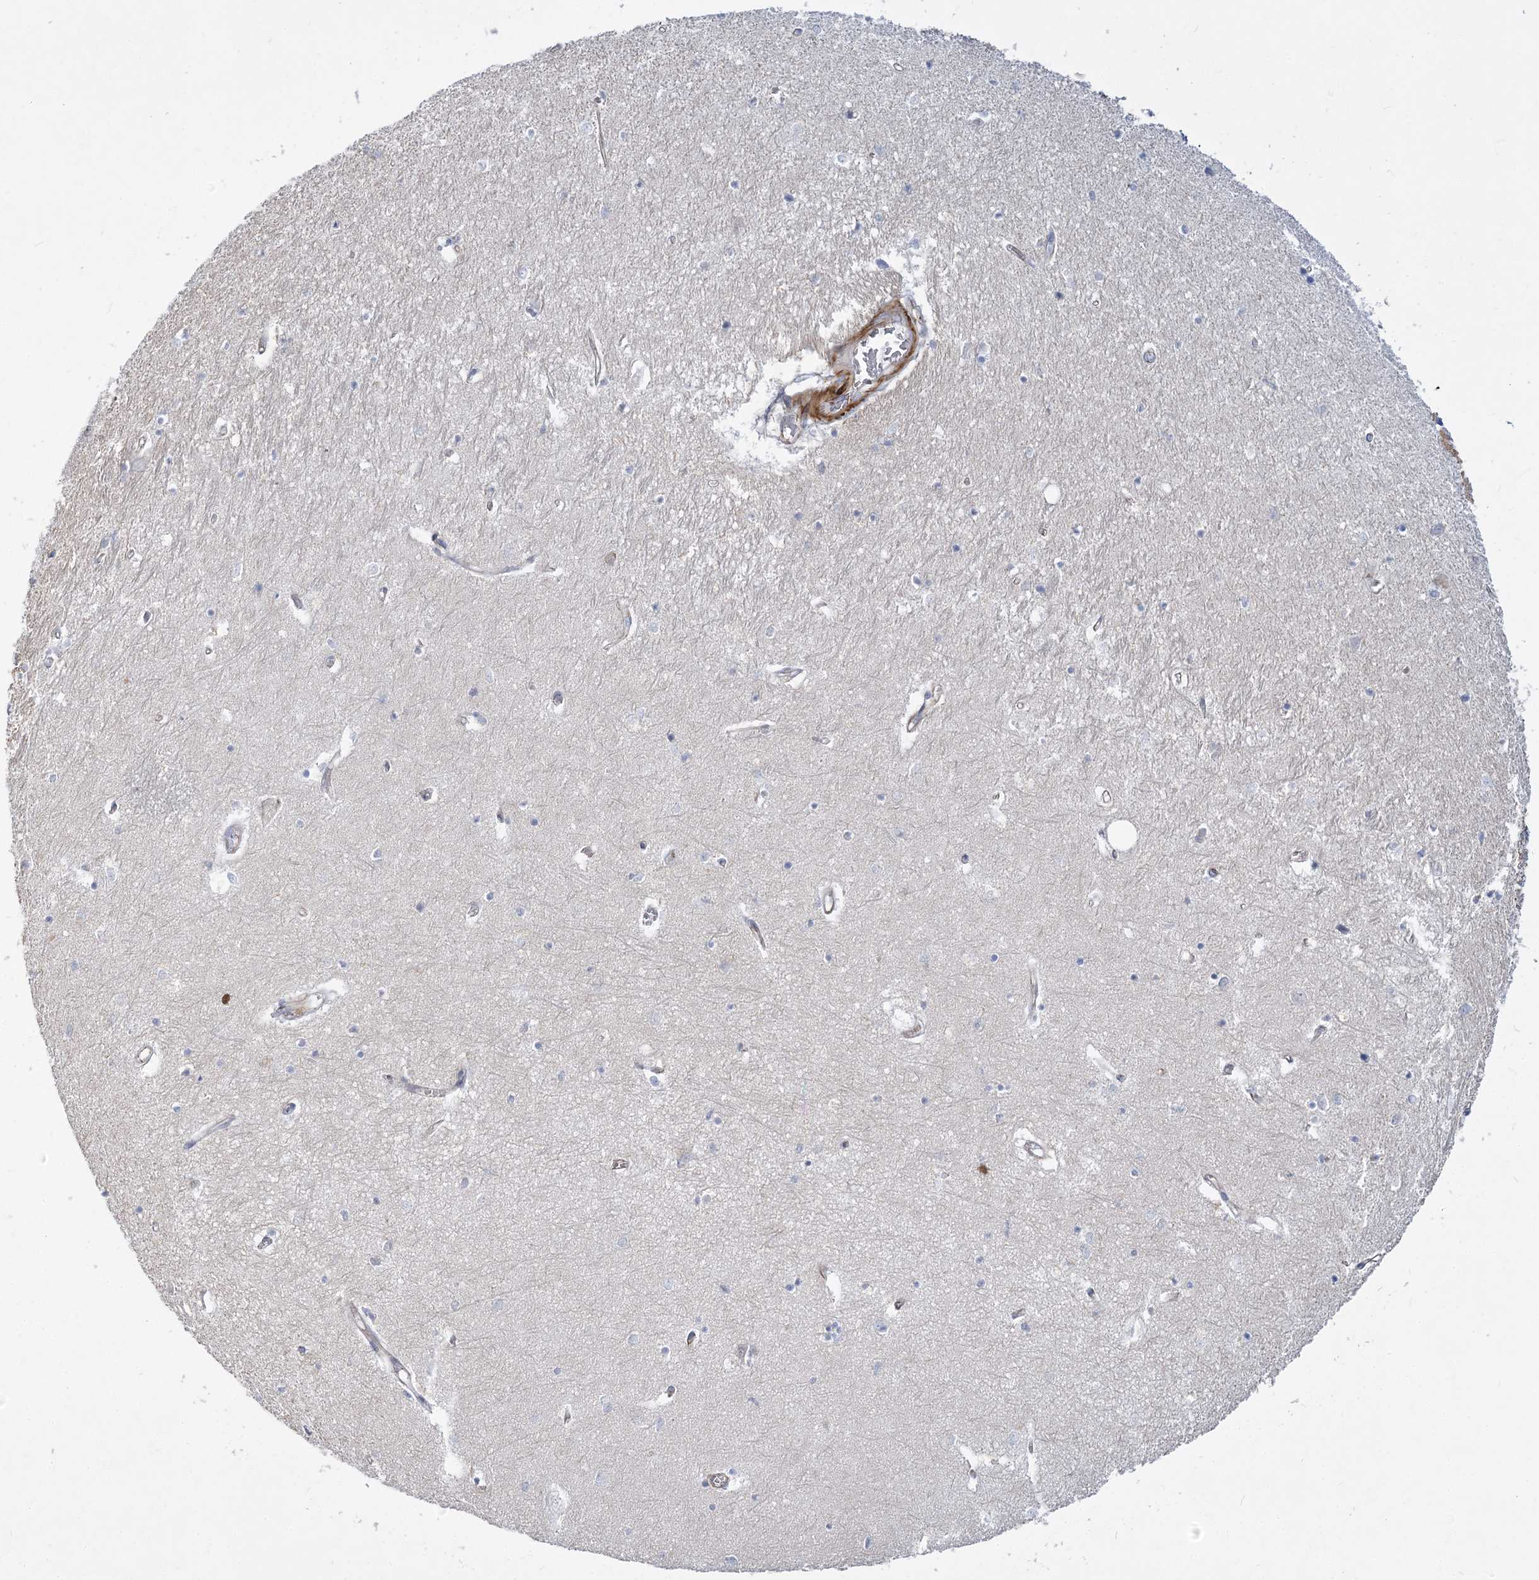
{"staining": {"intensity": "negative", "quantity": "none", "location": "none"}, "tissue": "hippocampus", "cell_type": "Glial cells", "image_type": "normal", "snomed": [{"axis": "morphology", "description": "Normal tissue, NOS"}, {"axis": "topography", "description": "Hippocampus"}], "caption": "Human hippocampus stained for a protein using immunohistochemistry reveals no expression in glial cells.", "gene": "ARSI", "patient": {"sex": "female", "age": 64}}